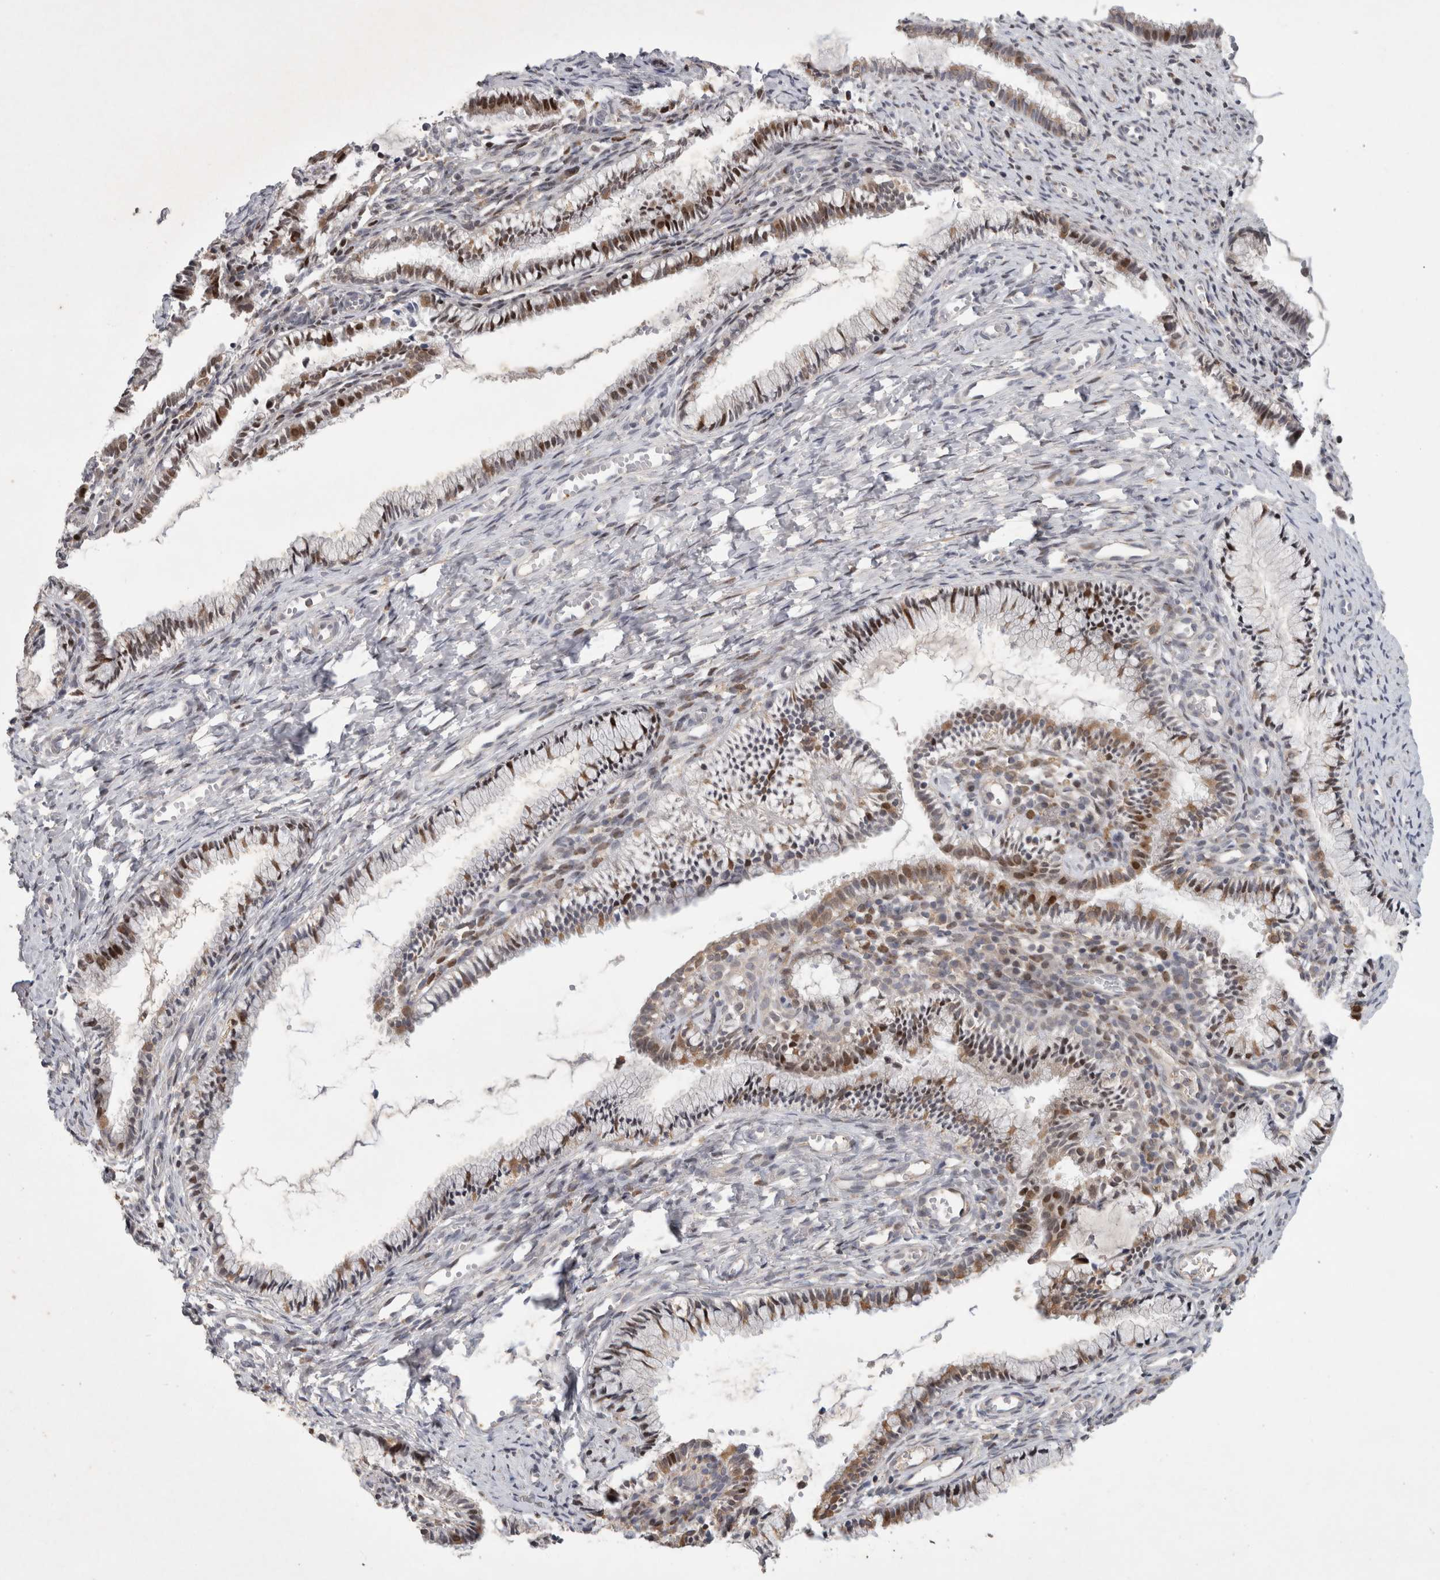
{"staining": {"intensity": "moderate", "quantity": ">75%", "location": "nuclear"}, "tissue": "cervix", "cell_type": "Glandular cells", "image_type": "normal", "snomed": [{"axis": "morphology", "description": "Normal tissue, NOS"}, {"axis": "topography", "description": "Cervix"}], "caption": "A photomicrograph of cervix stained for a protein displays moderate nuclear brown staining in glandular cells. (DAB (3,3'-diaminobenzidine) IHC with brightfield microscopy, high magnification).", "gene": "C8orf58", "patient": {"sex": "female", "age": 27}}